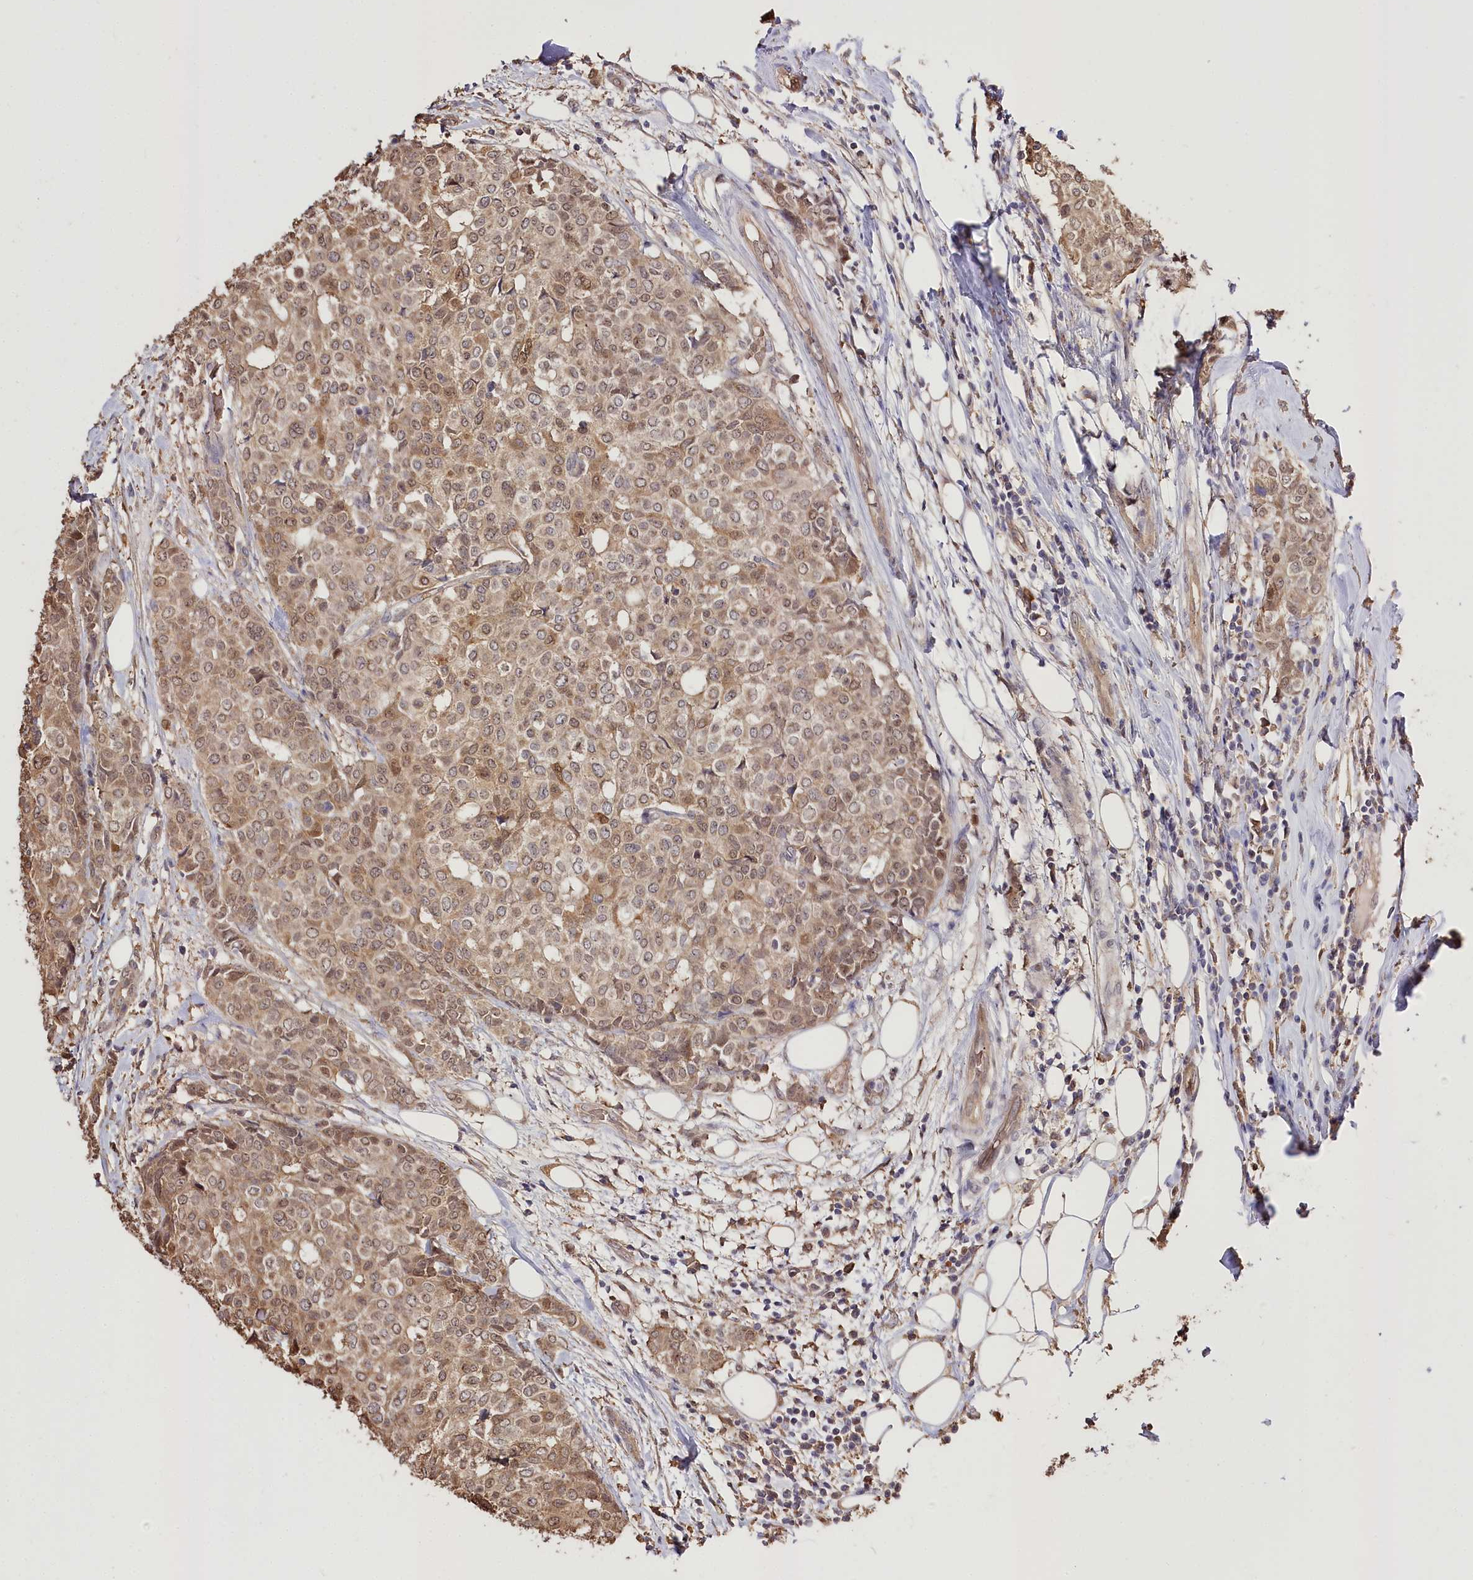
{"staining": {"intensity": "moderate", "quantity": ">75%", "location": "cytoplasmic/membranous,nuclear"}, "tissue": "breast cancer", "cell_type": "Tumor cells", "image_type": "cancer", "snomed": [{"axis": "morphology", "description": "Lobular carcinoma"}, {"axis": "topography", "description": "Breast"}], "caption": "Immunohistochemistry (IHC) image of neoplastic tissue: breast cancer (lobular carcinoma) stained using IHC displays medium levels of moderate protein expression localized specifically in the cytoplasmic/membranous and nuclear of tumor cells, appearing as a cytoplasmic/membranous and nuclear brown color.", "gene": "R3HDM2", "patient": {"sex": "female", "age": 51}}